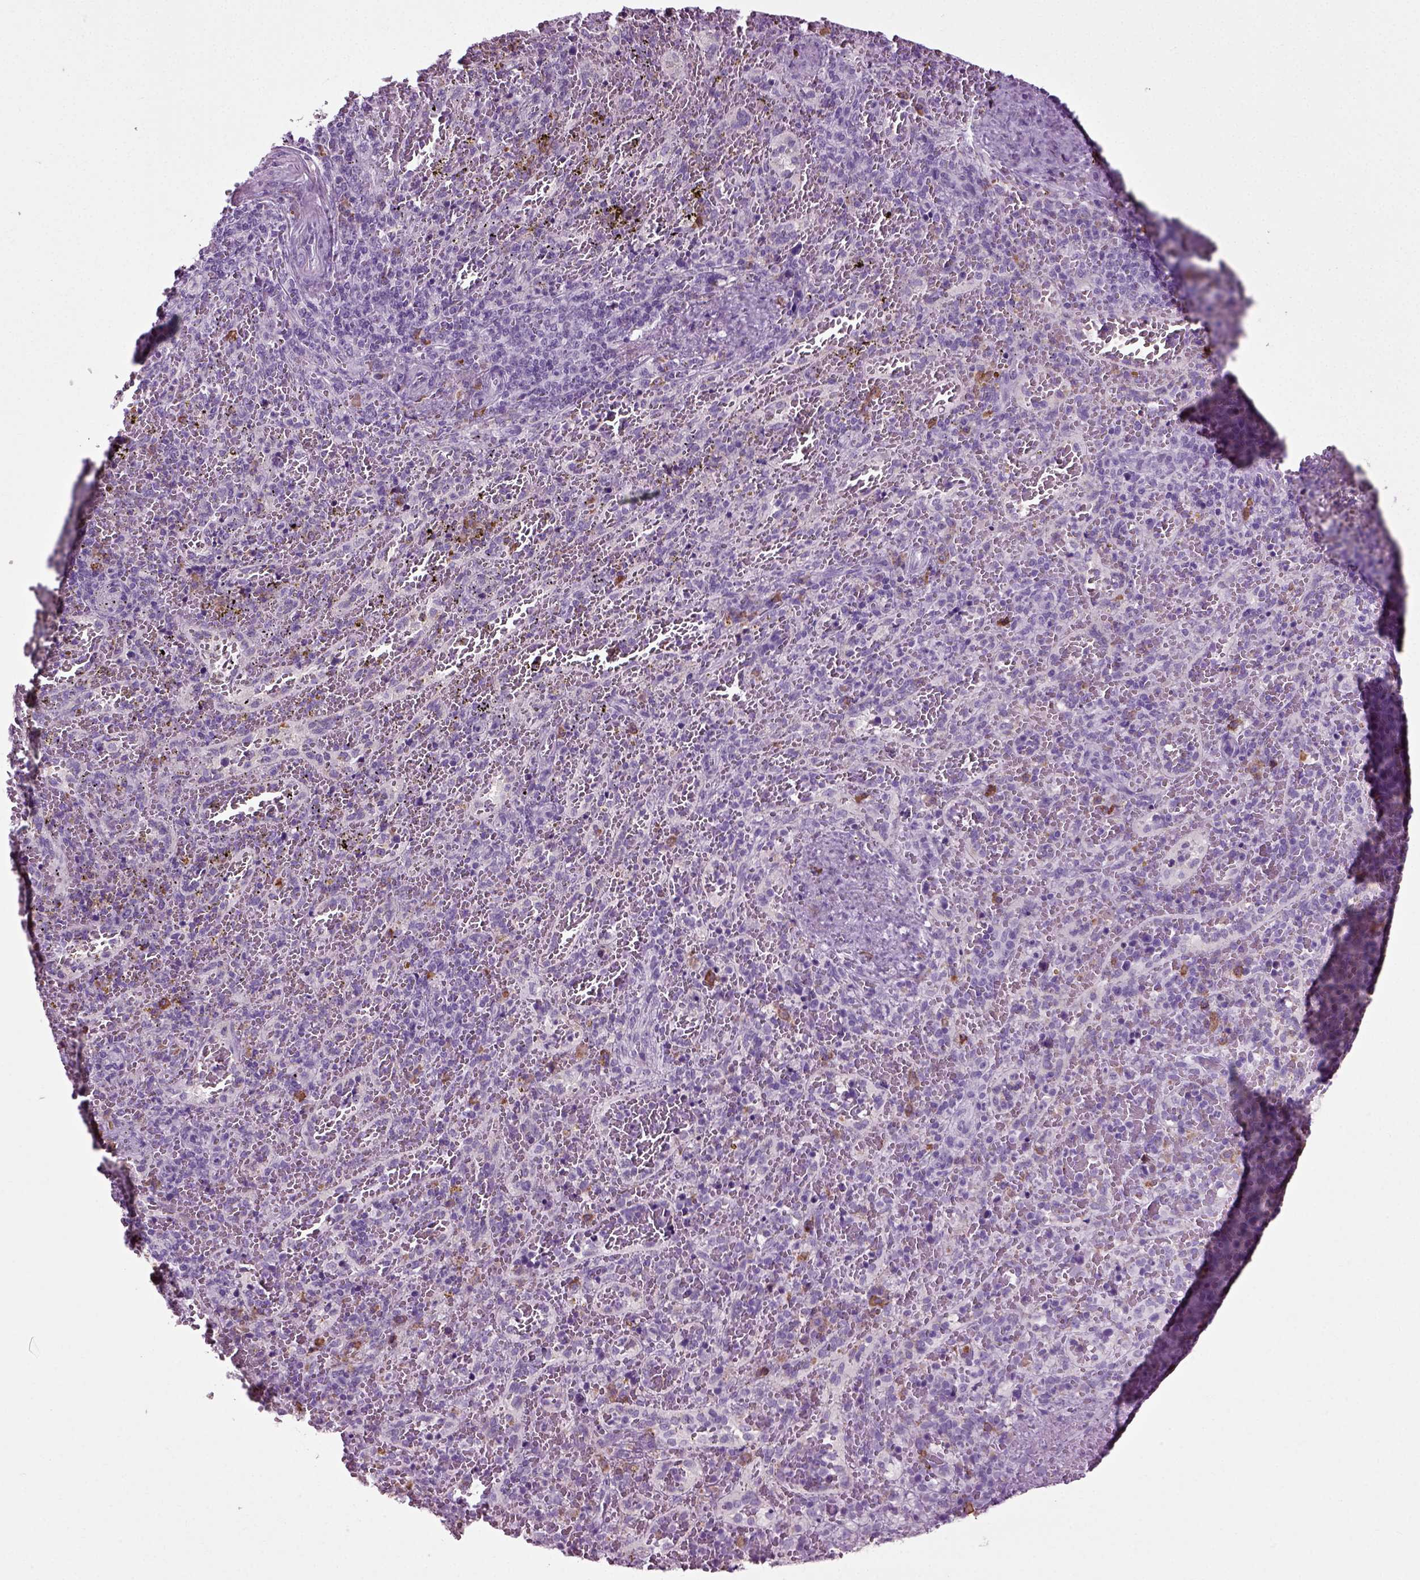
{"staining": {"intensity": "moderate", "quantity": "<25%", "location": "cytoplasmic/membranous"}, "tissue": "spleen", "cell_type": "Cells in red pulp", "image_type": "normal", "snomed": [{"axis": "morphology", "description": "Normal tissue, NOS"}, {"axis": "topography", "description": "Spleen"}], "caption": "Cells in red pulp demonstrate moderate cytoplasmic/membranous staining in approximately <25% of cells in unremarkable spleen. Using DAB (3,3'-diaminobenzidine) (brown) and hematoxylin (blue) stains, captured at high magnification using brightfield microscopy.", "gene": "SLC26A8", "patient": {"sex": "female", "age": 50}}